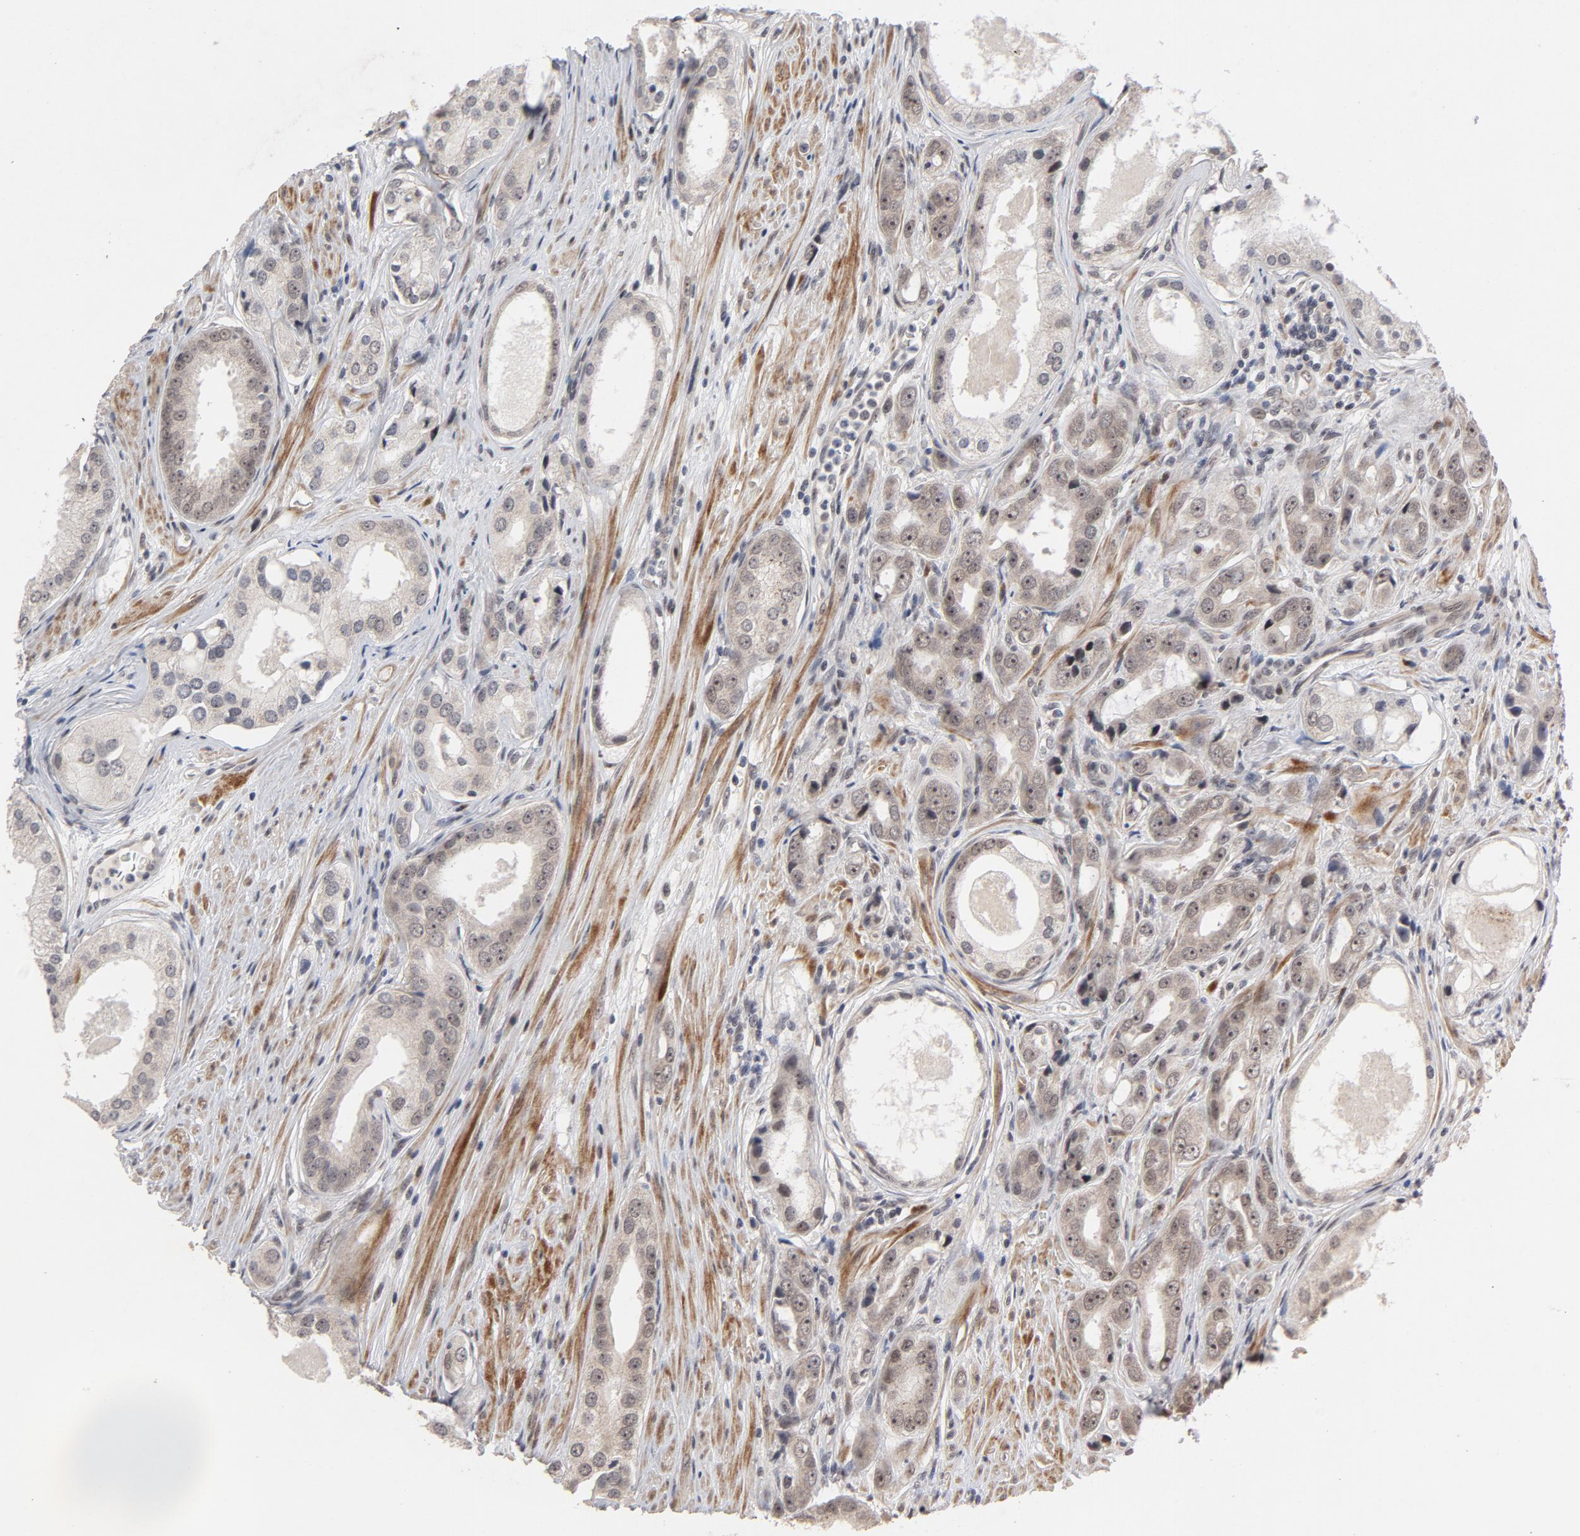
{"staining": {"intensity": "weak", "quantity": ">75%", "location": "nuclear"}, "tissue": "prostate cancer", "cell_type": "Tumor cells", "image_type": "cancer", "snomed": [{"axis": "morphology", "description": "Adenocarcinoma, Medium grade"}, {"axis": "topography", "description": "Prostate"}], "caption": "Immunohistochemical staining of human prostate adenocarcinoma (medium-grade) reveals low levels of weak nuclear protein positivity in approximately >75% of tumor cells.", "gene": "ZKSCAN8", "patient": {"sex": "male", "age": 53}}